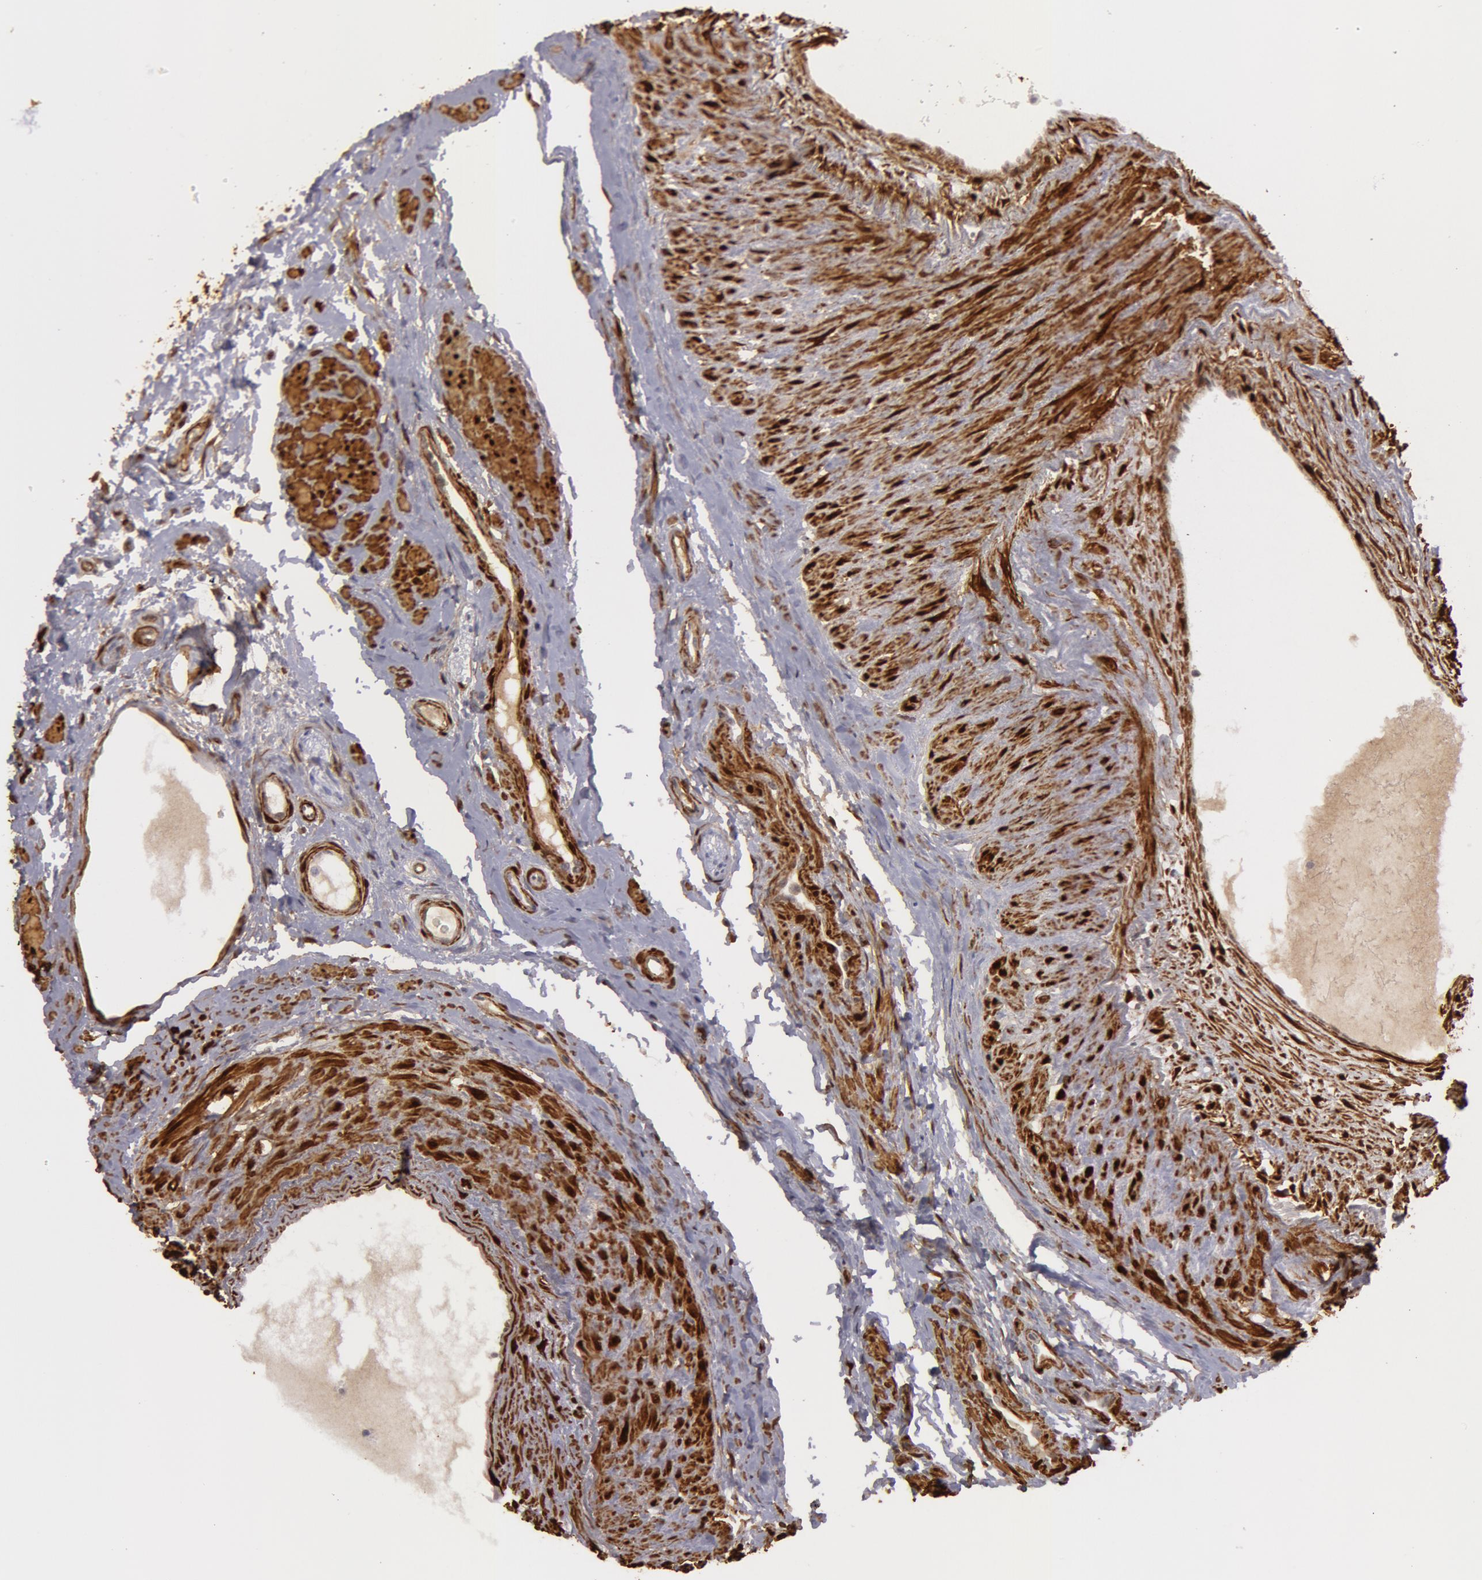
{"staining": {"intensity": "negative", "quantity": "none", "location": "none"}, "tissue": "epididymis", "cell_type": "Glandular cells", "image_type": "normal", "snomed": [{"axis": "morphology", "description": "Normal tissue, NOS"}, {"axis": "topography", "description": "Epididymis"}], "caption": "A histopathology image of epididymis stained for a protein exhibits no brown staining in glandular cells. Brightfield microscopy of immunohistochemistry stained with DAB (3,3'-diaminobenzidine) (brown) and hematoxylin (blue), captured at high magnification.", "gene": "TAGLN", "patient": {"sex": "male", "age": 68}}